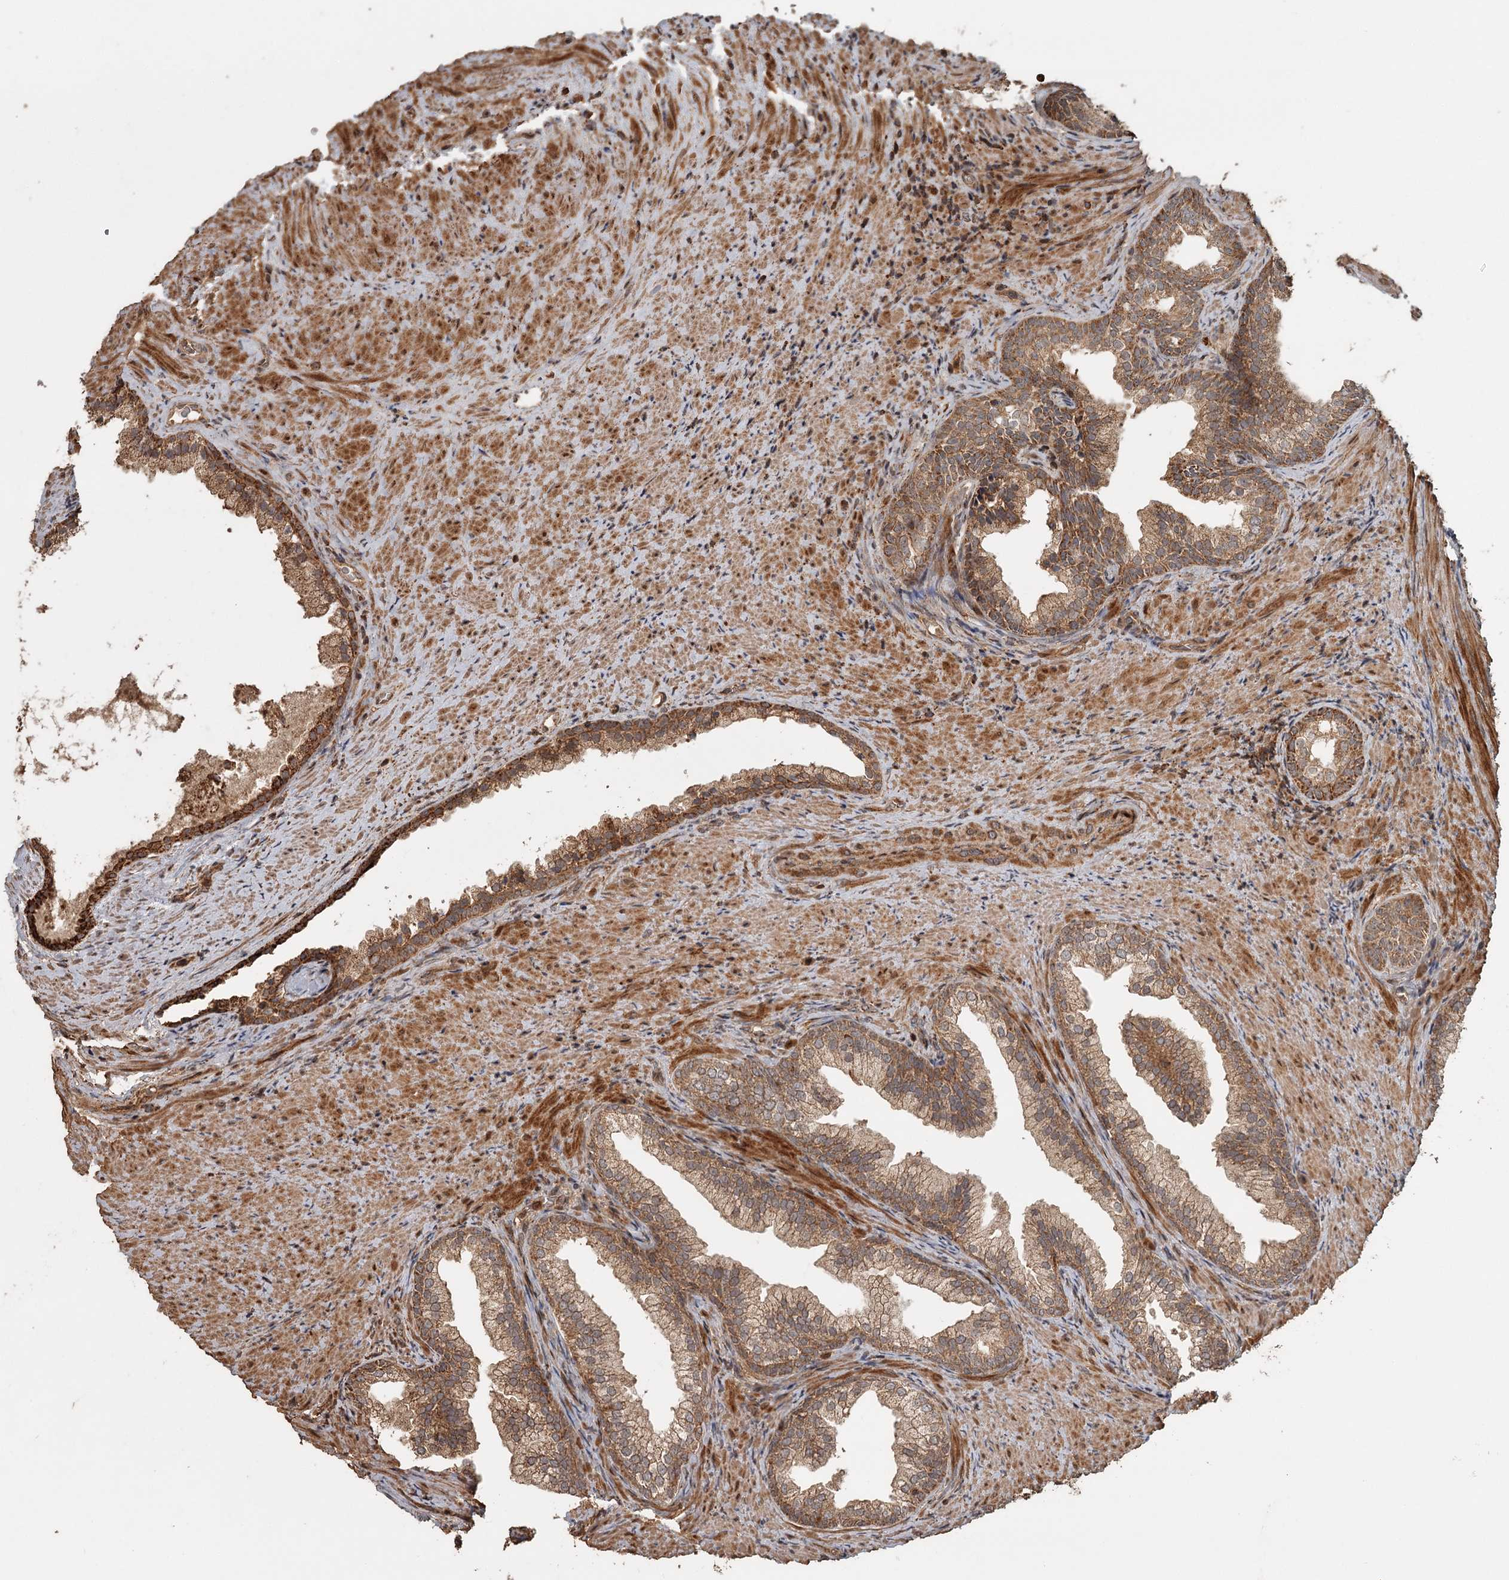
{"staining": {"intensity": "moderate", "quantity": ">75%", "location": "cytoplasmic/membranous"}, "tissue": "prostate", "cell_type": "Glandular cells", "image_type": "normal", "snomed": [{"axis": "morphology", "description": "Normal tissue, NOS"}, {"axis": "topography", "description": "Prostate"}], "caption": "This micrograph demonstrates unremarkable prostate stained with immunohistochemistry to label a protein in brown. The cytoplasmic/membranous of glandular cells show moderate positivity for the protein. Nuclei are counter-stained blue.", "gene": "FAXC", "patient": {"sex": "male", "age": 76}}